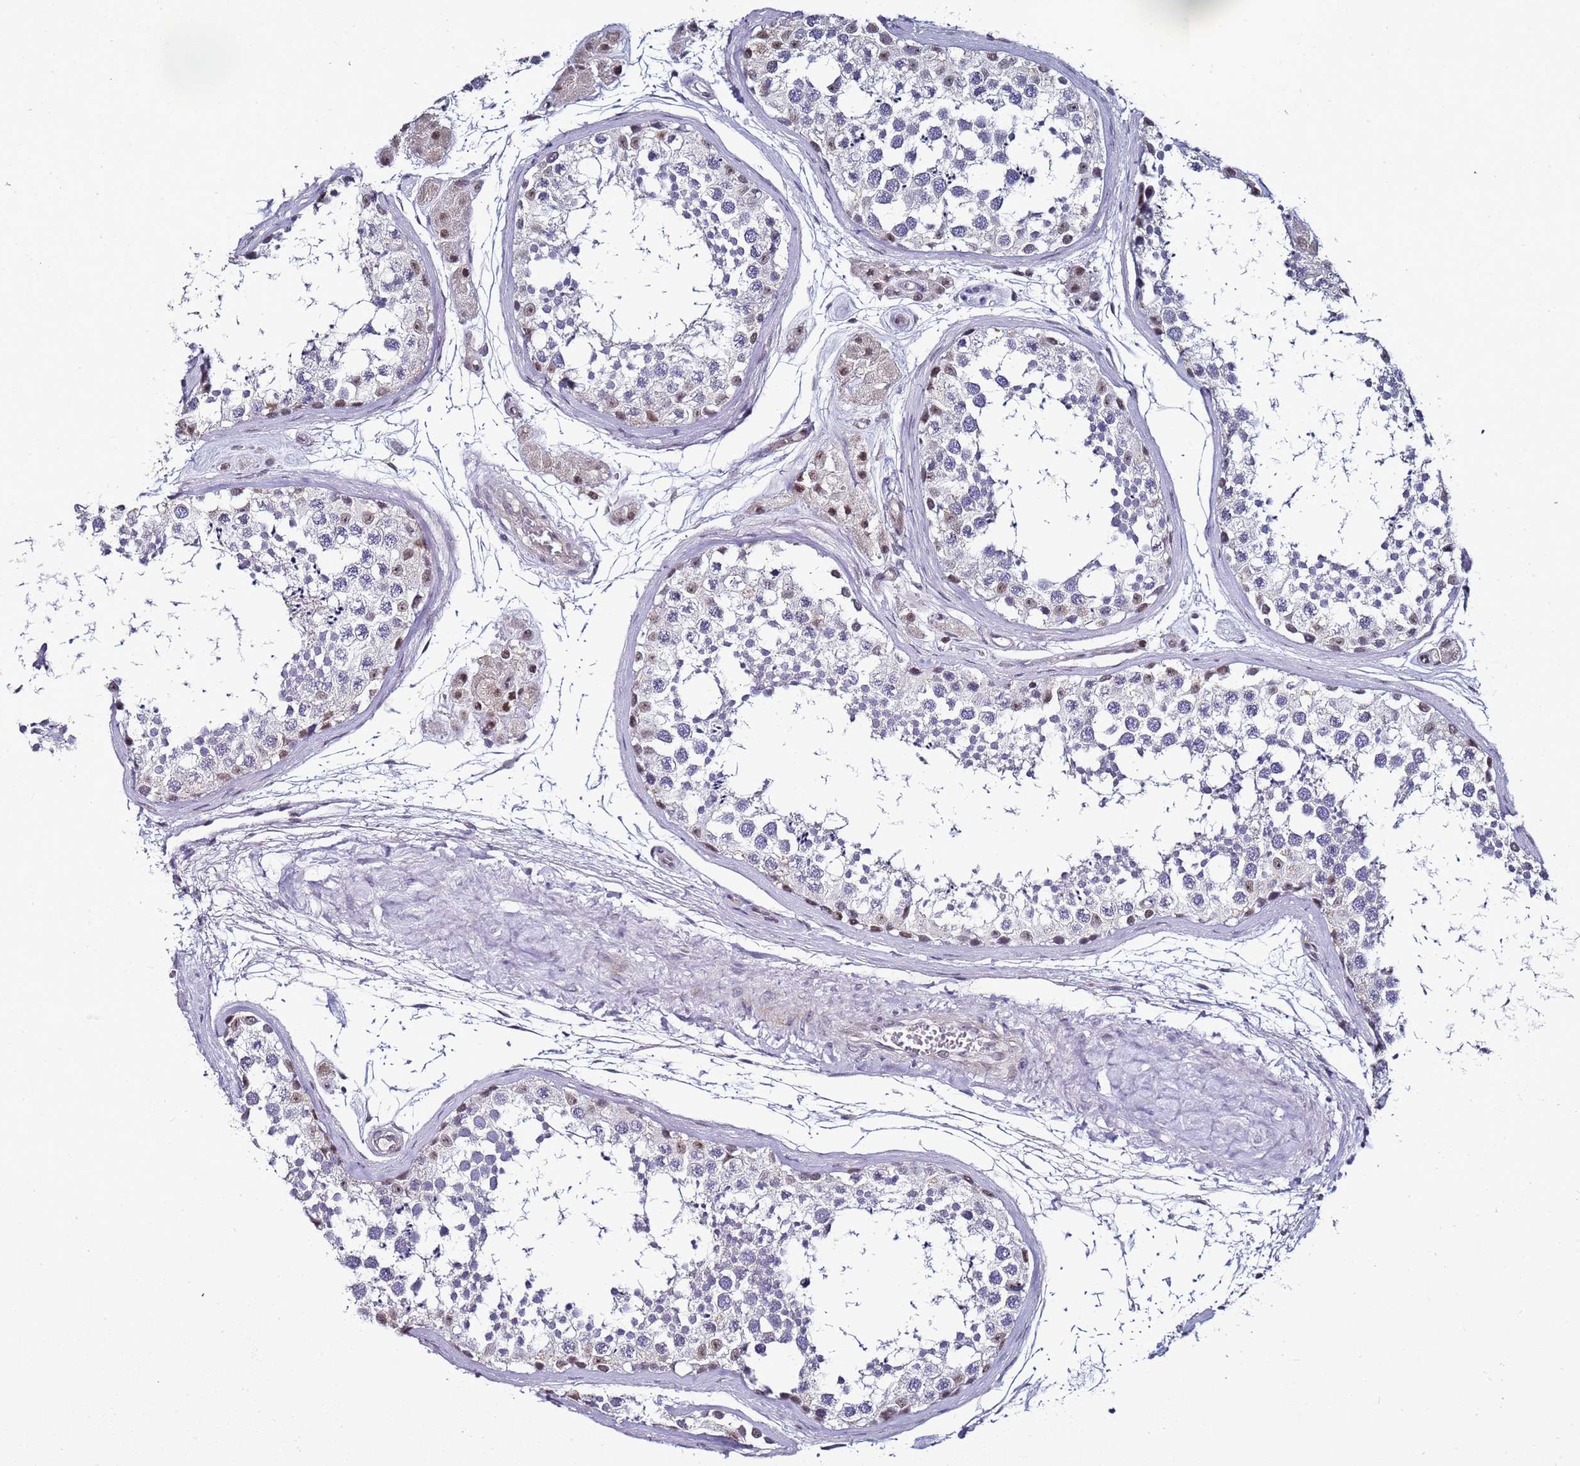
{"staining": {"intensity": "weak", "quantity": "<25%", "location": "nuclear"}, "tissue": "testis", "cell_type": "Cells in seminiferous ducts", "image_type": "normal", "snomed": [{"axis": "morphology", "description": "Normal tissue, NOS"}, {"axis": "topography", "description": "Testis"}], "caption": "Immunohistochemistry (IHC) photomicrograph of unremarkable testis: testis stained with DAB shows no significant protein staining in cells in seminiferous ducts. The staining is performed using DAB brown chromogen with nuclei counter-stained in using hematoxylin.", "gene": "PSMA7", "patient": {"sex": "male", "age": 56}}